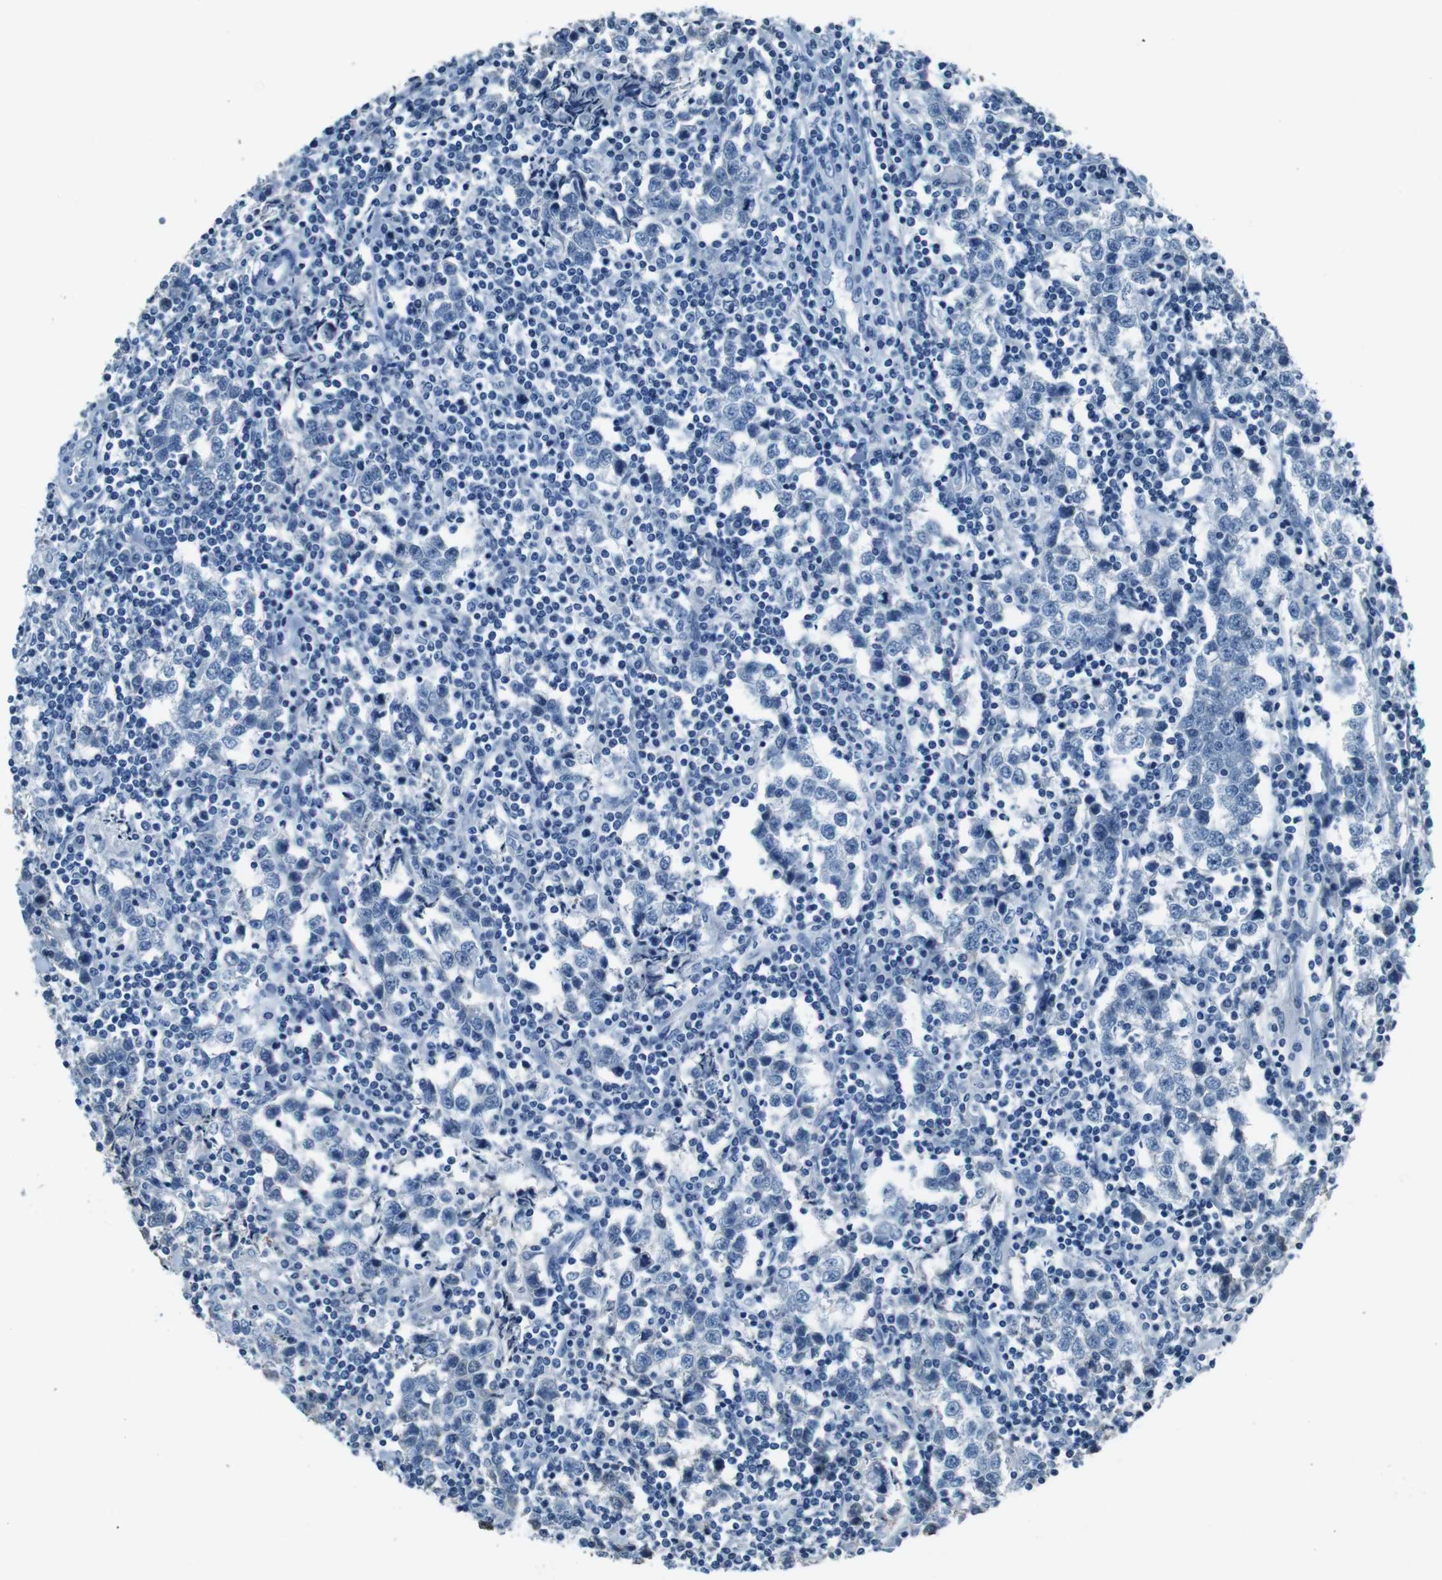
{"staining": {"intensity": "negative", "quantity": "none", "location": "none"}, "tissue": "testis cancer", "cell_type": "Tumor cells", "image_type": "cancer", "snomed": [{"axis": "morphology", "description": "Seminoma, NOS"}, {"axis": "morphology", "description": "Carcinoma, Embryonal, NOS"}, {"axis": "topography", "description": "Testis"}], "caption": "The histopathology image reveals no significant staining in tumor cells of testis seminoma. (Stains: DAB (3,3'-diaminobenzidine) immunohistochemistry (IHC) with hematoxylin counter stain, Microscopy: brightfield microscopy at high magnification).", "gene": "LEP", "patient": {"sex": "male", "age": 36}}